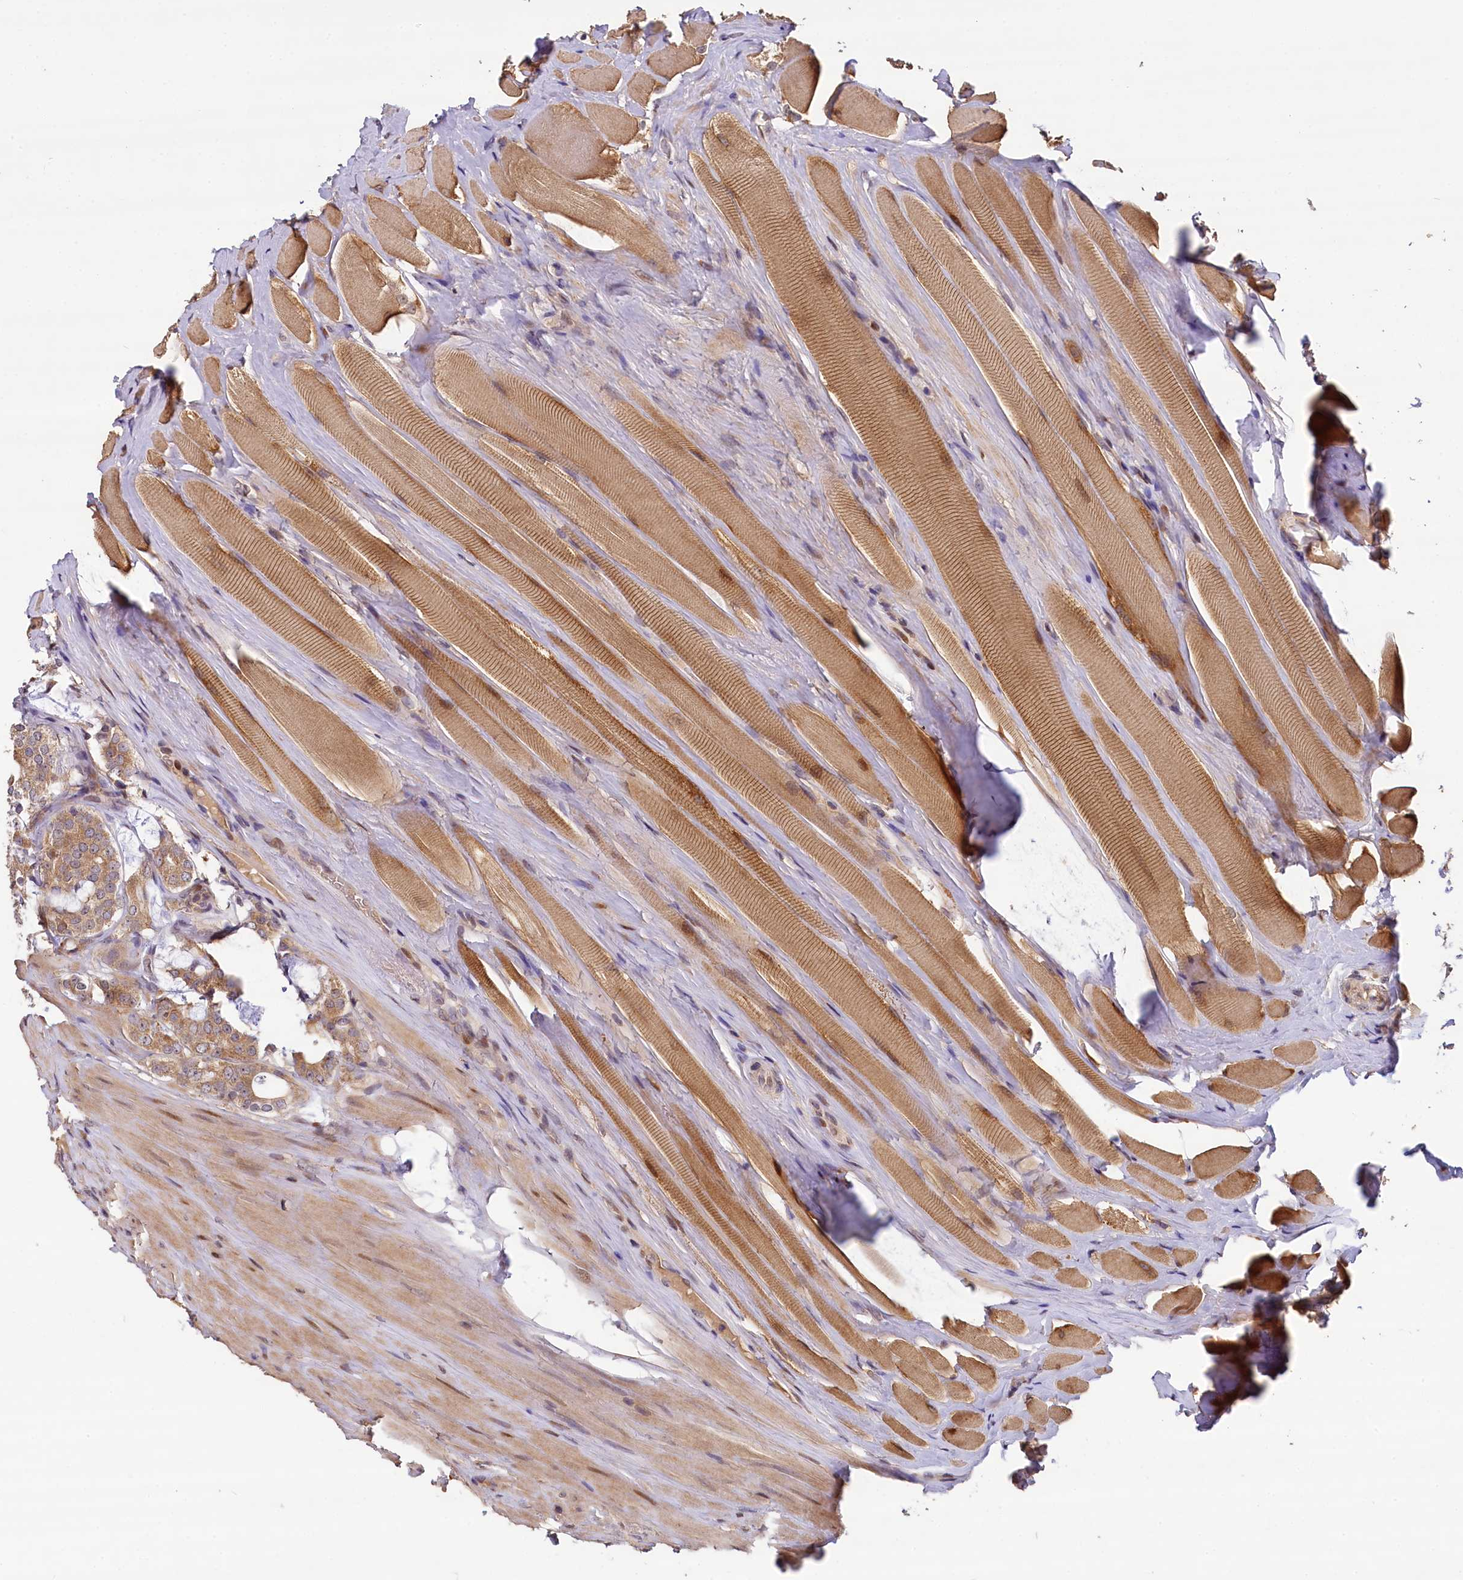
{"staining": {"intensity": "moderate", "quantity": ">75%", "location": "cytoplasmic/membranous"}, "tissue": "prostate cancer", "cell_type": "Tumor cells", "image_type": "cancer", "snomed": [{"axis": "morphology", "description": "Adenocarcinoma, High grade"}, {"axis": "topography", "description": "Prostate"}], "caption": "Brown immunohistochemical staining in prostate cancer (high-grade adenocarcinoma) exhibits moderate cytoplasmic/membranous positivity in approximately >75% of tumor cells. (DAB (3,3'-diaminobenzidine) = brown stain, brightfield microscopy at high magnification).", "gene": "TMEM39A", "patient": {"sex": "male", "age": 63}}